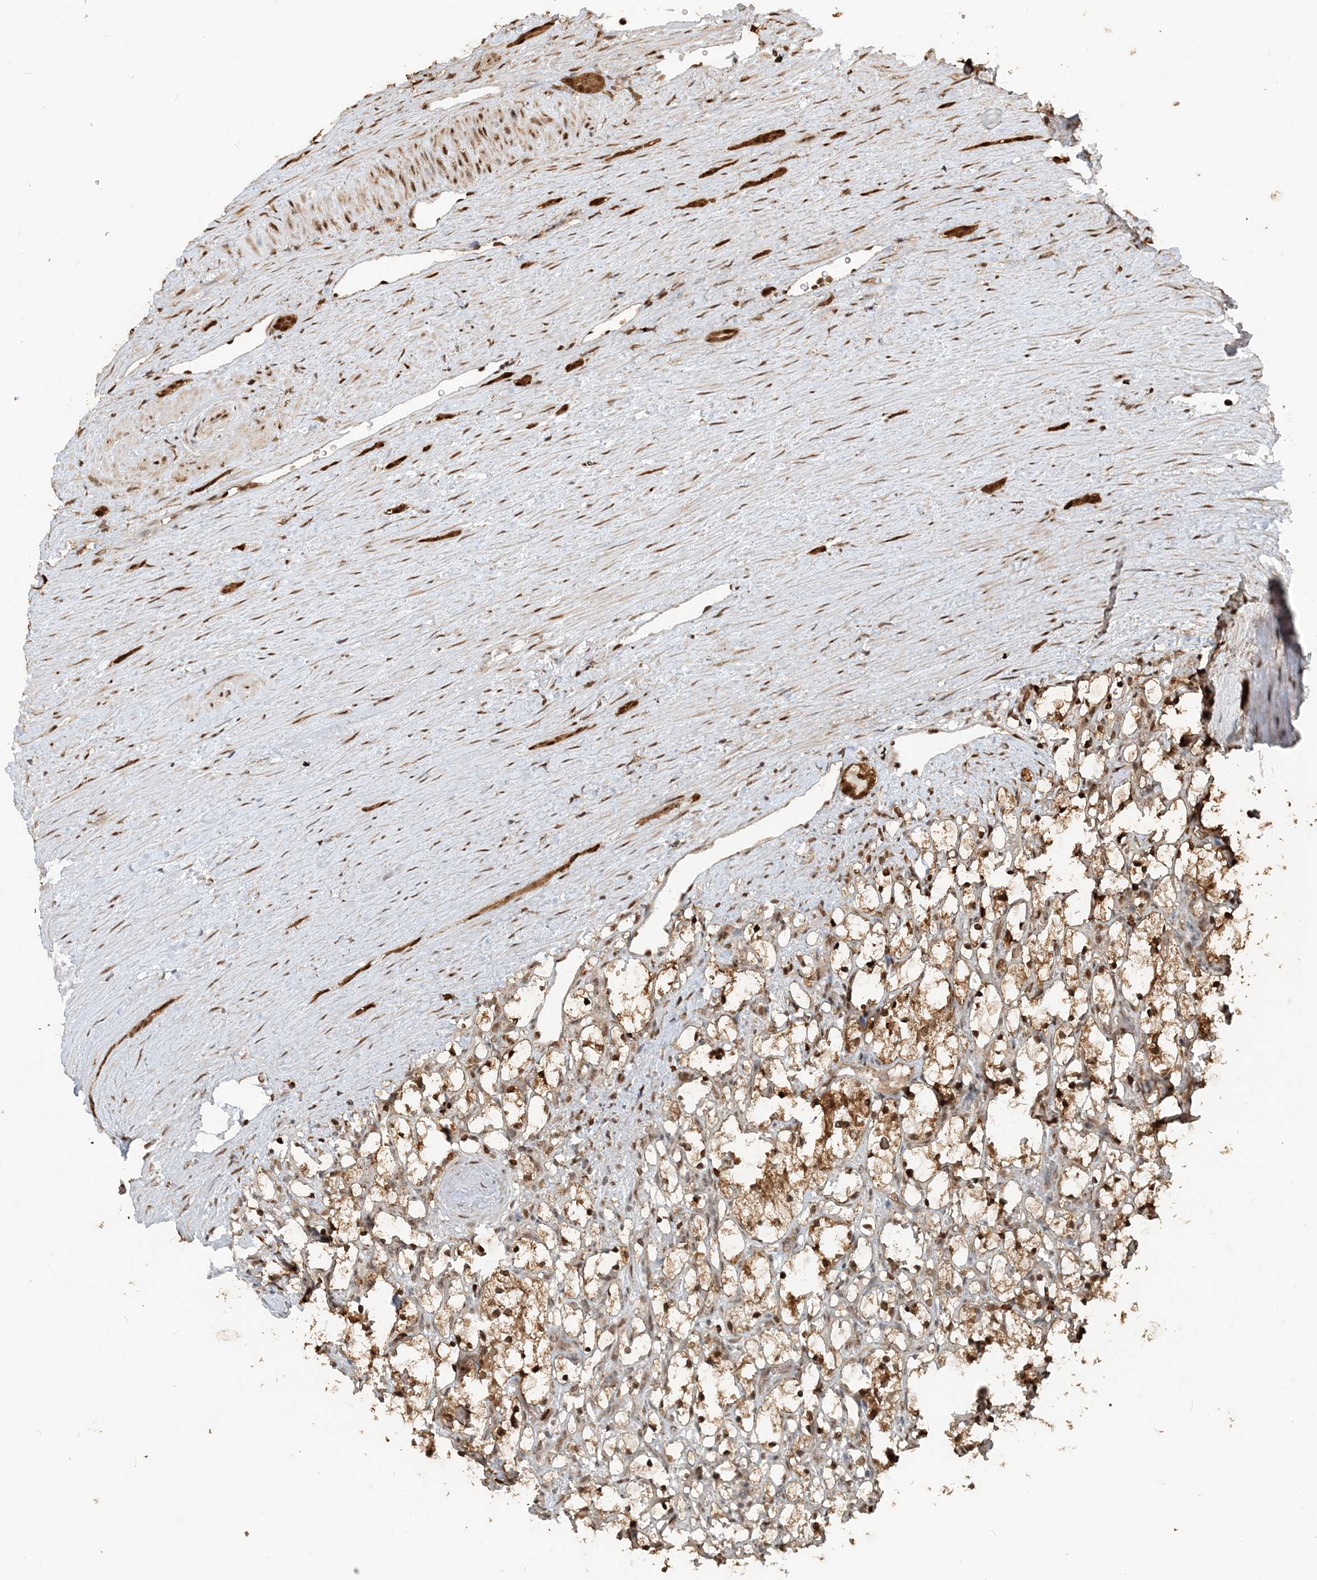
{"staining": {"intensity": "strong", "quantity": ">75%", "location": "nuclear"}, "tissue": "renal cancer", "cell_type": "Tumor cells", "image_type": "cancer", "snomed": [{"axis": "morphology", "description": "Adenocarcinoma, NOS"}, {"axis": "topography", "description": "Kidney"}], "caption": "Approximately >75% of tumor cells in human renal adenocarcinoma display strong nuclear protein staining as visualized by brown immunohistochemical staining.", "gene": "ARHGAP35", "patient": {"sex": "female", "age": 69}}